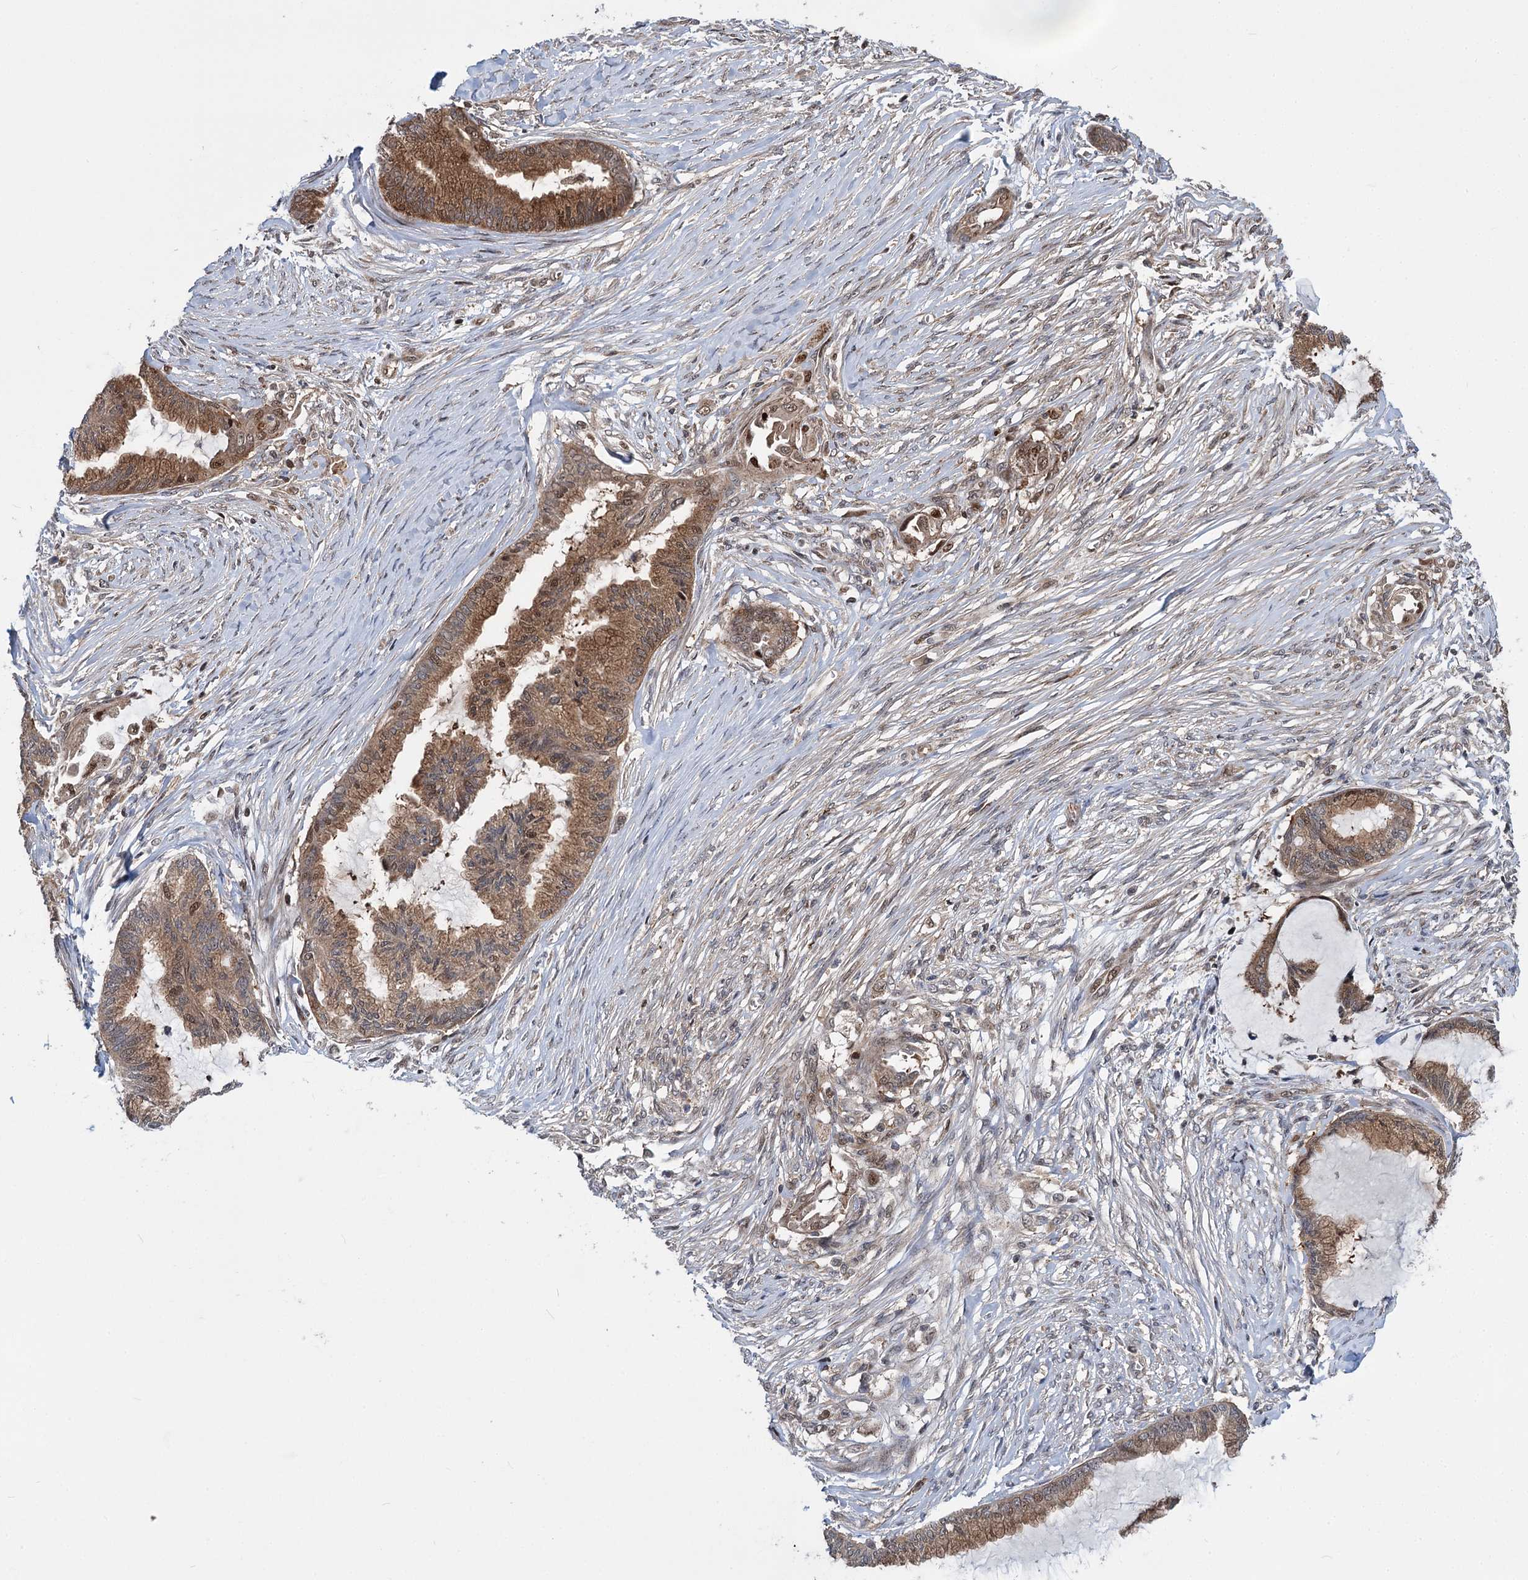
{"staining": {"intensity": "moderate", "quantity": "25%-75%", "location": "cytoplasmic/membranous,nuclear"}, "tissue": "endometrial cancer", "cell_type": "Tumor cells", "image_type": "cancer", "snomed": [{"axis": "morphology", "description": "Adenocarcinoma, NOS"}, {"axis": "topography", "description": "Endometrium"}], "caption": "This is a micrograph of immunohistochemistry (IHC) staining of endometrial cancer, which shows moderate expression in the cytoplasmic/membranous and nuclear of tumor cells.", "gene": "GPBP1", "patient": {"sex": "female", "age": 86}}